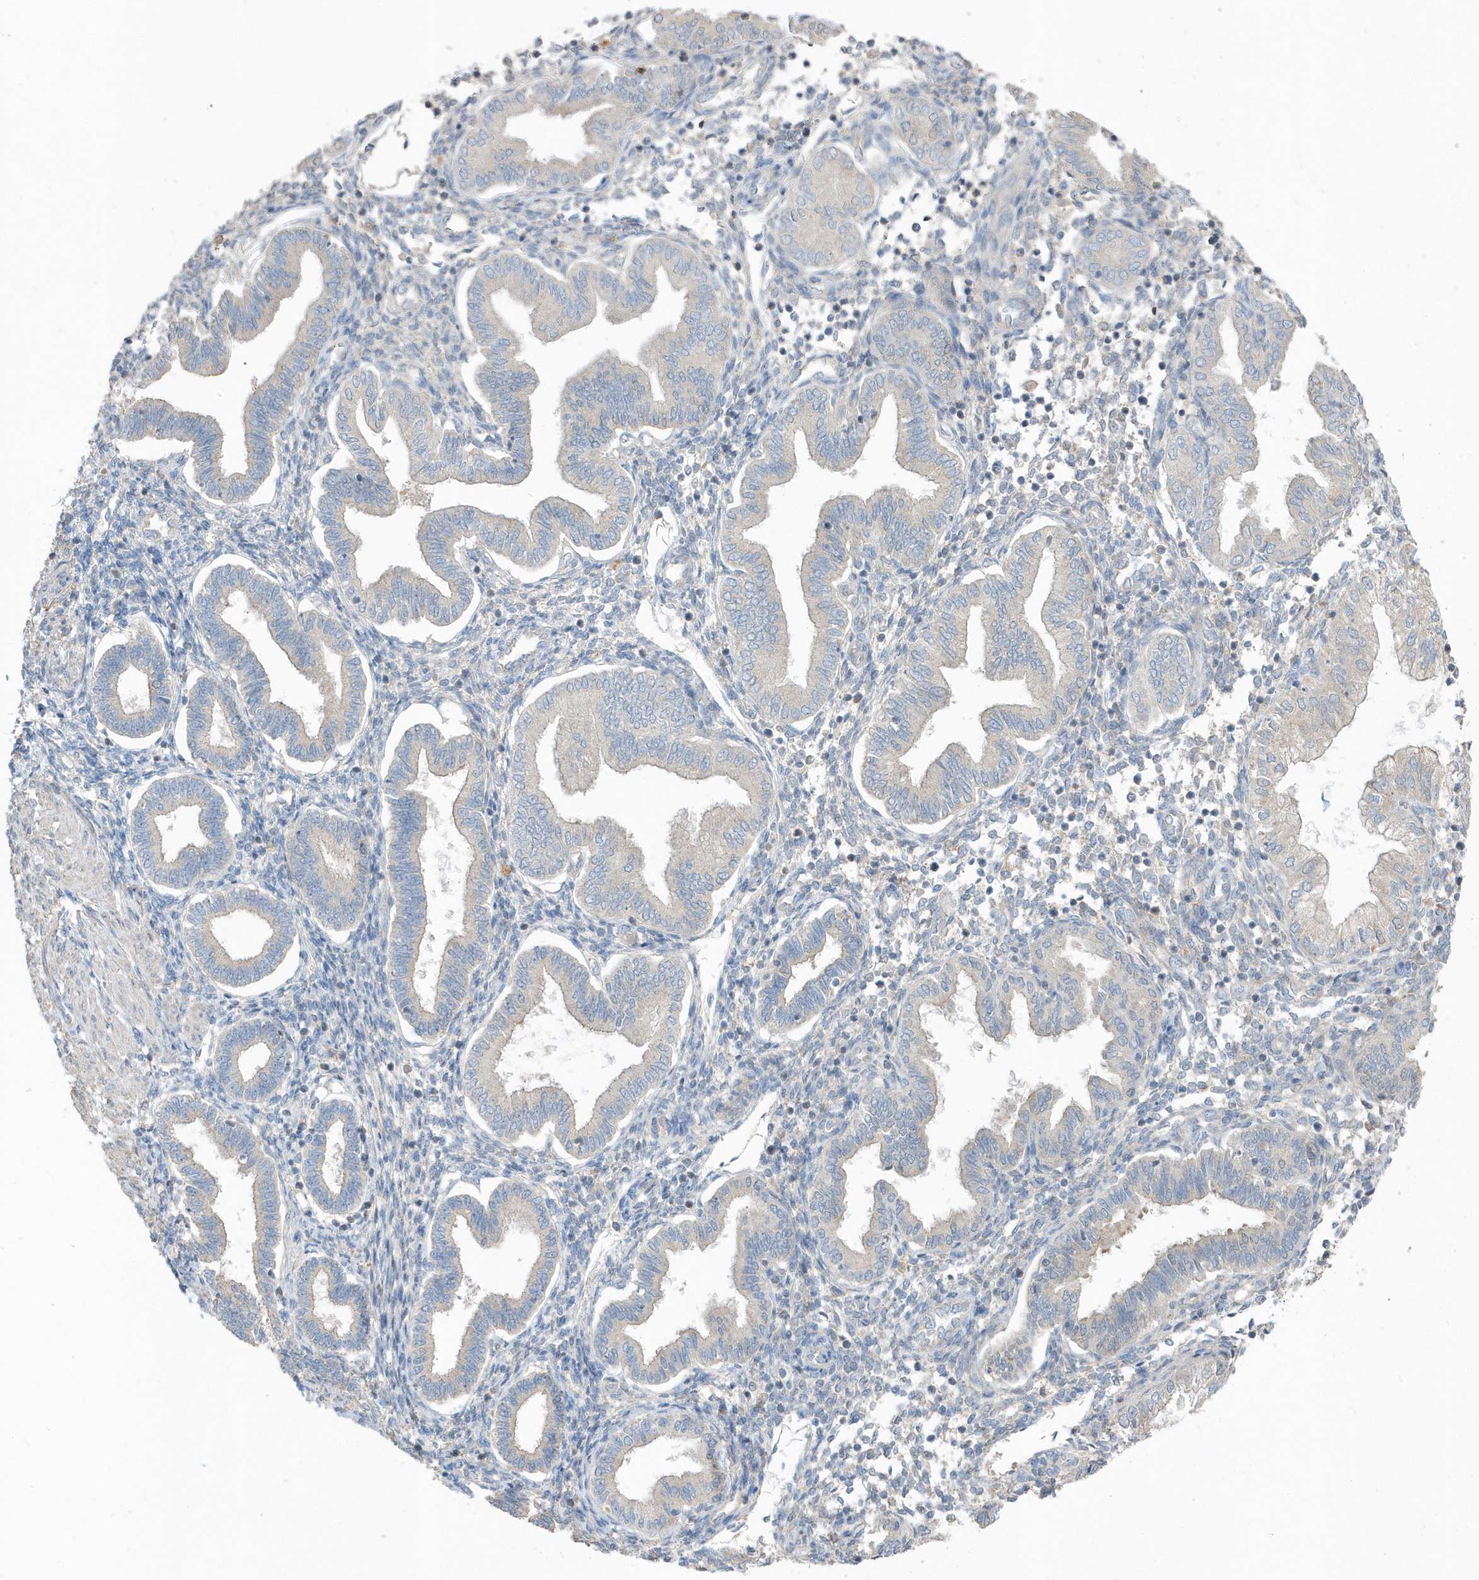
{"staining": {"intensity": "negative", "quantity": "none", "location": "none"}, "tissue": "endometrium", "cell_type": "Cells in endometrial stroma", "image_type": "normal", "snomed": [{"axis": "morphology", "description": "Normal tissue, NOS"}, {"axis": "topography", "description": "Endometrium"}], "caption": "Cells in endometrial stroma are negative for protein expression in benign human endometrium.", "gene": "USP53", "patient": {"sex": "female", "age": 53}}